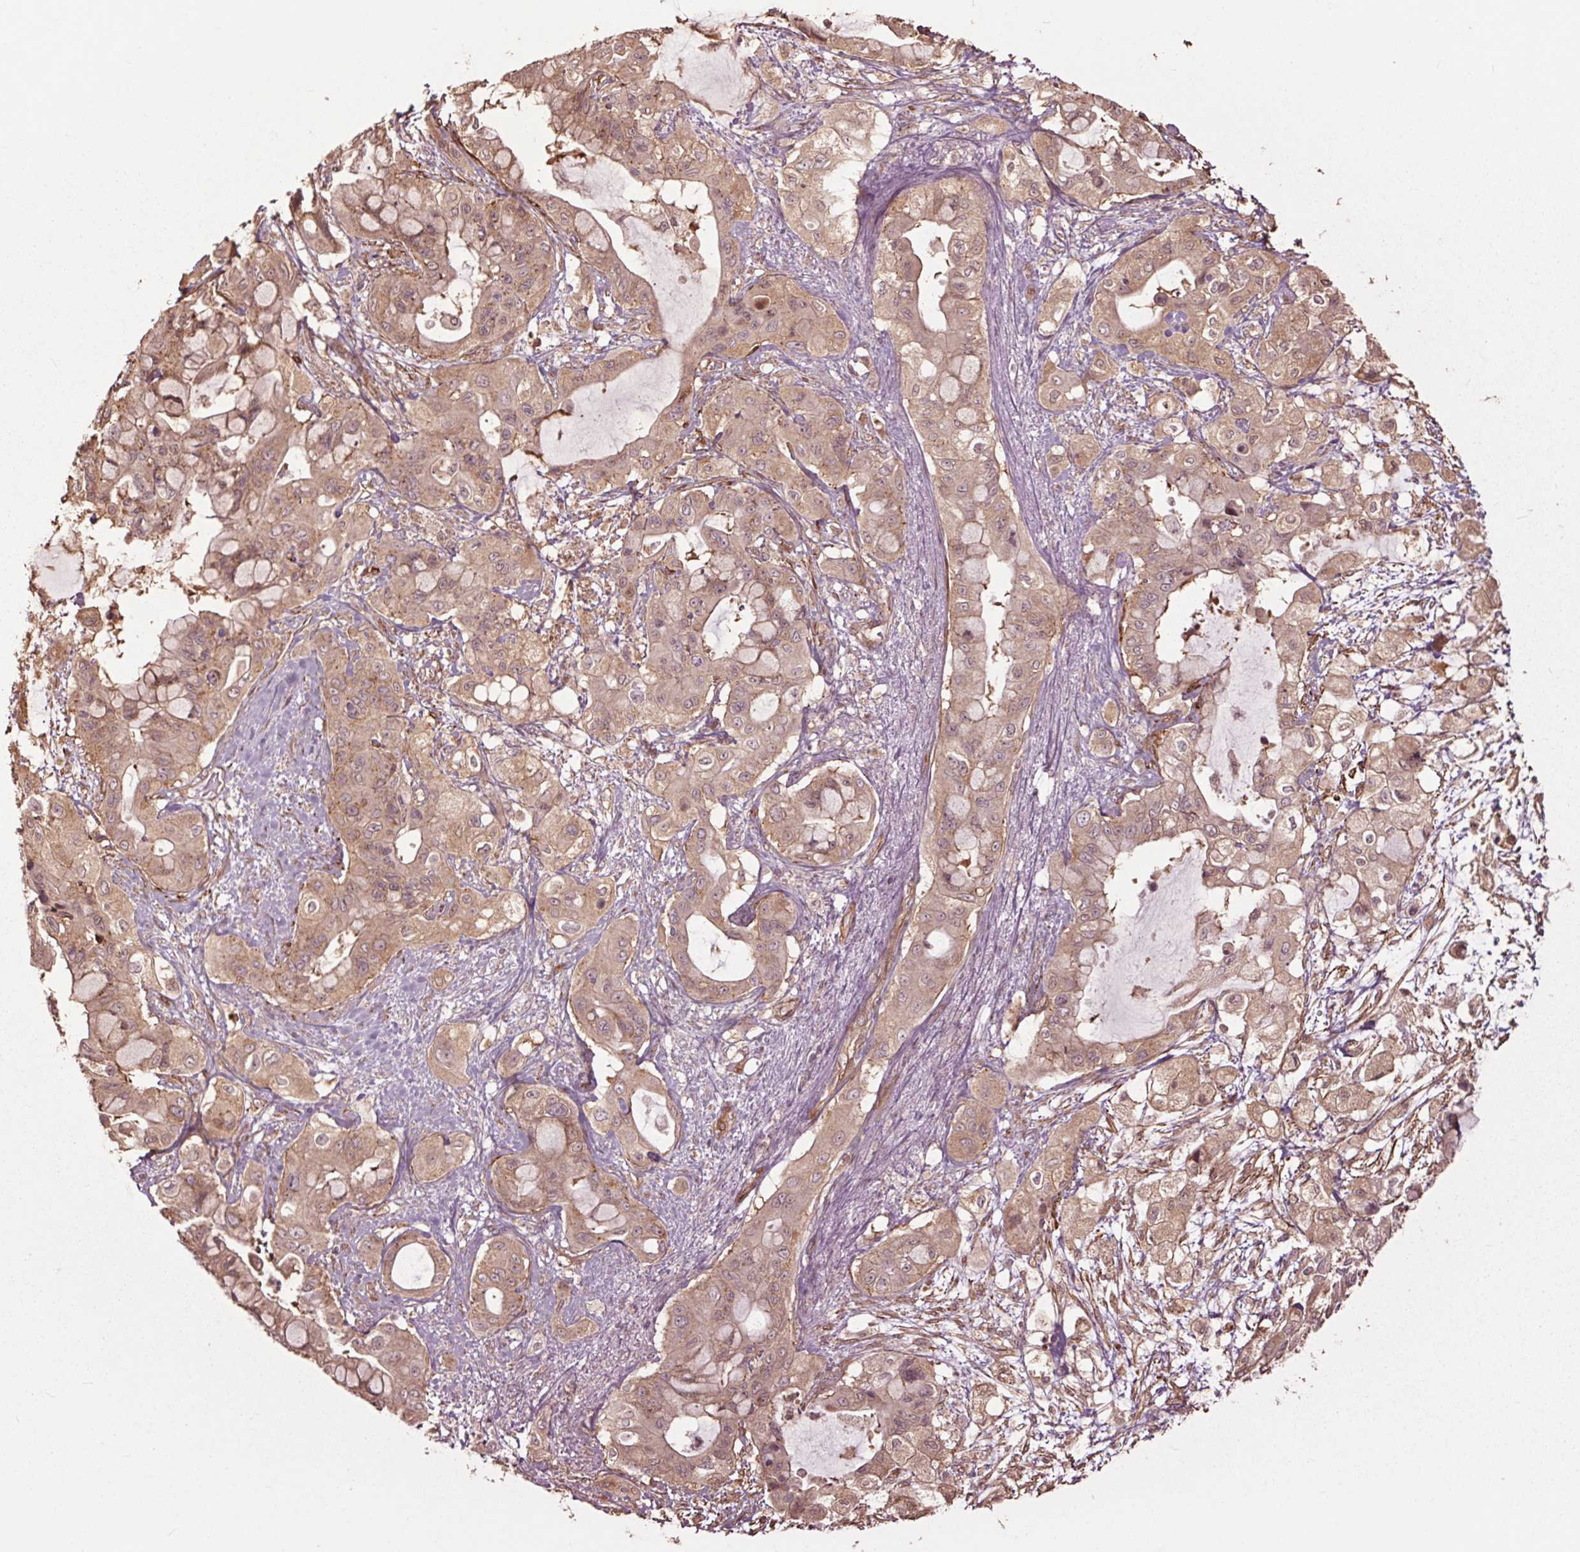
{"staining": {"intensity": "moderate", "quantity": ">75%", "location": "cytoplasmic/membranous"}, "tissue": "pancreatic cancer", "cell_type": "Tumor cells", "image_type": "cancer", "snomed": [{"axis": "morphology", "description": "Adenocarcinoma, NOS"}, {"axis": "topography", "description": "Pancreas"}], "caption": "Tumor cells show moderate cytoplasmic/membranous staining in about >75% of cells in pancreatic adenocarcinoma.", "gene": "CEP95", "patient": {"sex": "male", "age": 71}}